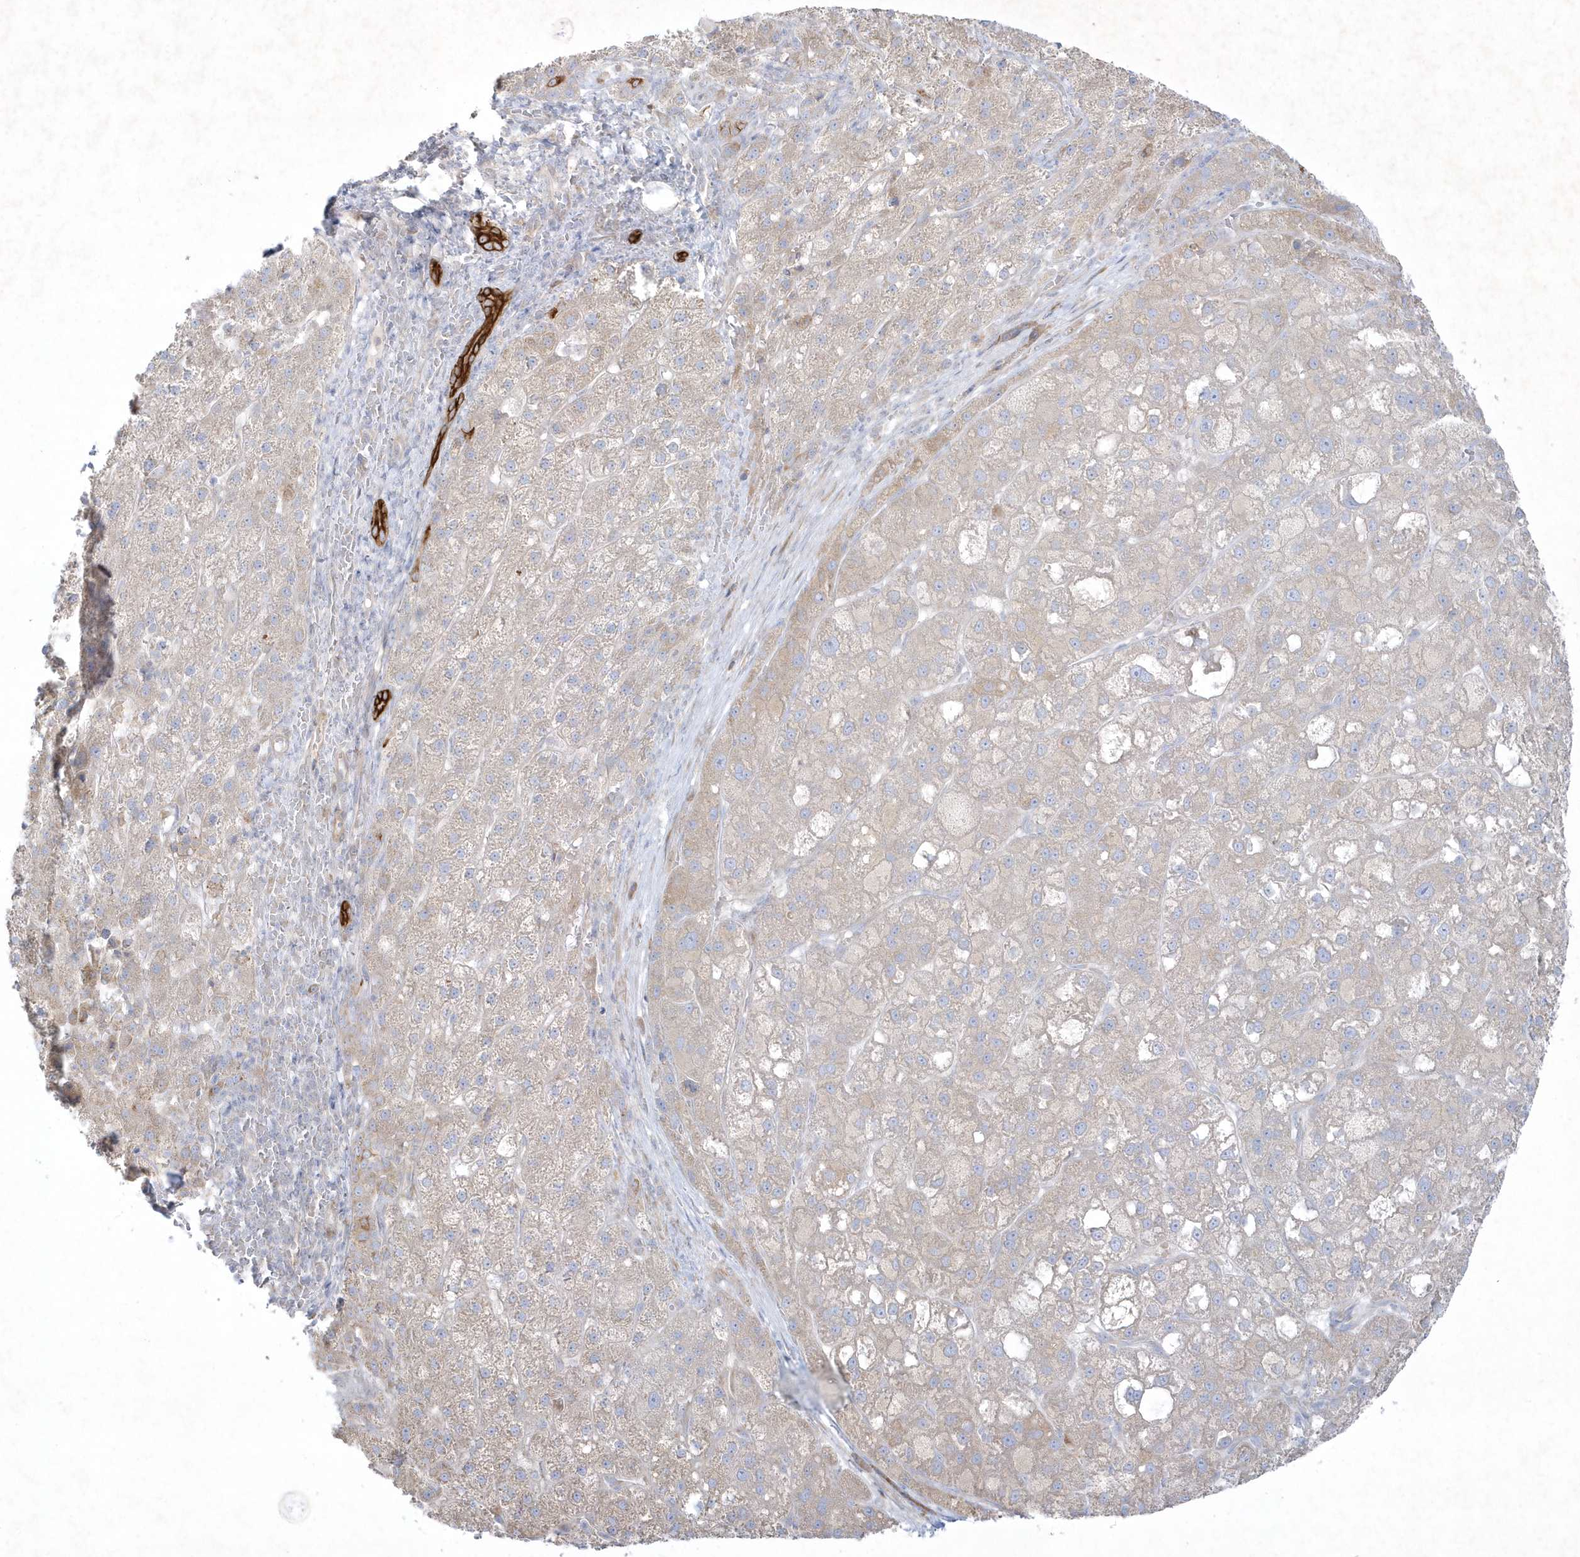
{"staining": {"intensity": "negative", "quantity": "none", "location": "none"}, "tissue": "liver cancer", "cell_type": "Tumor cells", "image_type": "cancer", "snomed": [{"axis": "morphology", "description": "Carcinoma, Hepatocellular, NOS"}, {"axis": "topography", "description": "Liver"}], "caption": "Immunohistochemical staining of liver cancer (hepatocellular carcinoma) demonstrates no significant positivity in tumor cells.", "gene": "LARS1", "patient": {"sex": "male", "age": 57}}